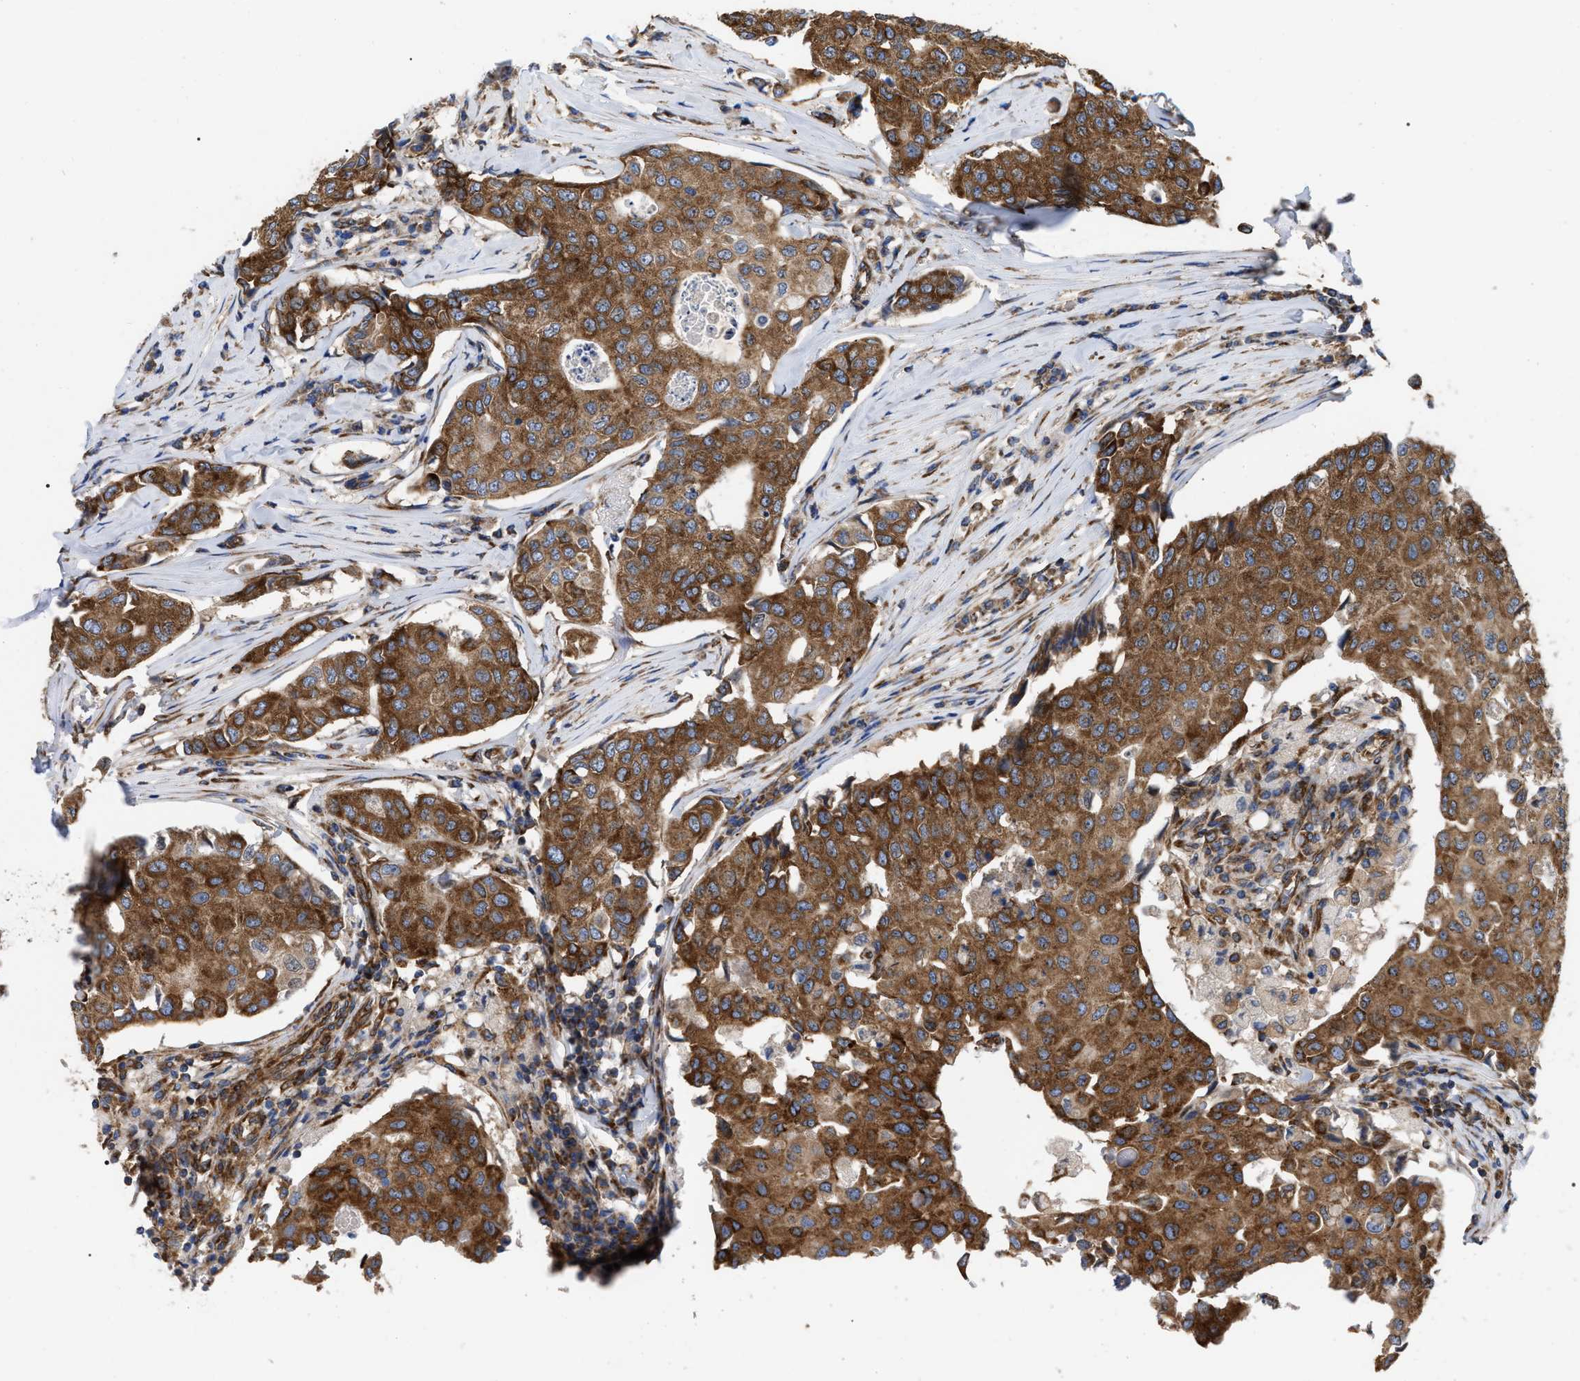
{"staining": {"intensity": "strong", "quantity": ">75%", "location": "cytoplasmic/membranous"}, "tissue": "breast cancer", "cell_type": "Tumor cells", "image_type": "cancer", "snomed": [{"axis": "morphology", "description": "Duct carcinoma"}, {"axis": "topography", "description": "Breast"}], "caption": "Invasive ductal carcinoma (breast) stained with a brown dye reveals strong cytoplasmic/membranous positive positivity in approximately >75% of tumor cells.", "gene": "FAM120A", "patient": {"sex": "female", "age": 80}}